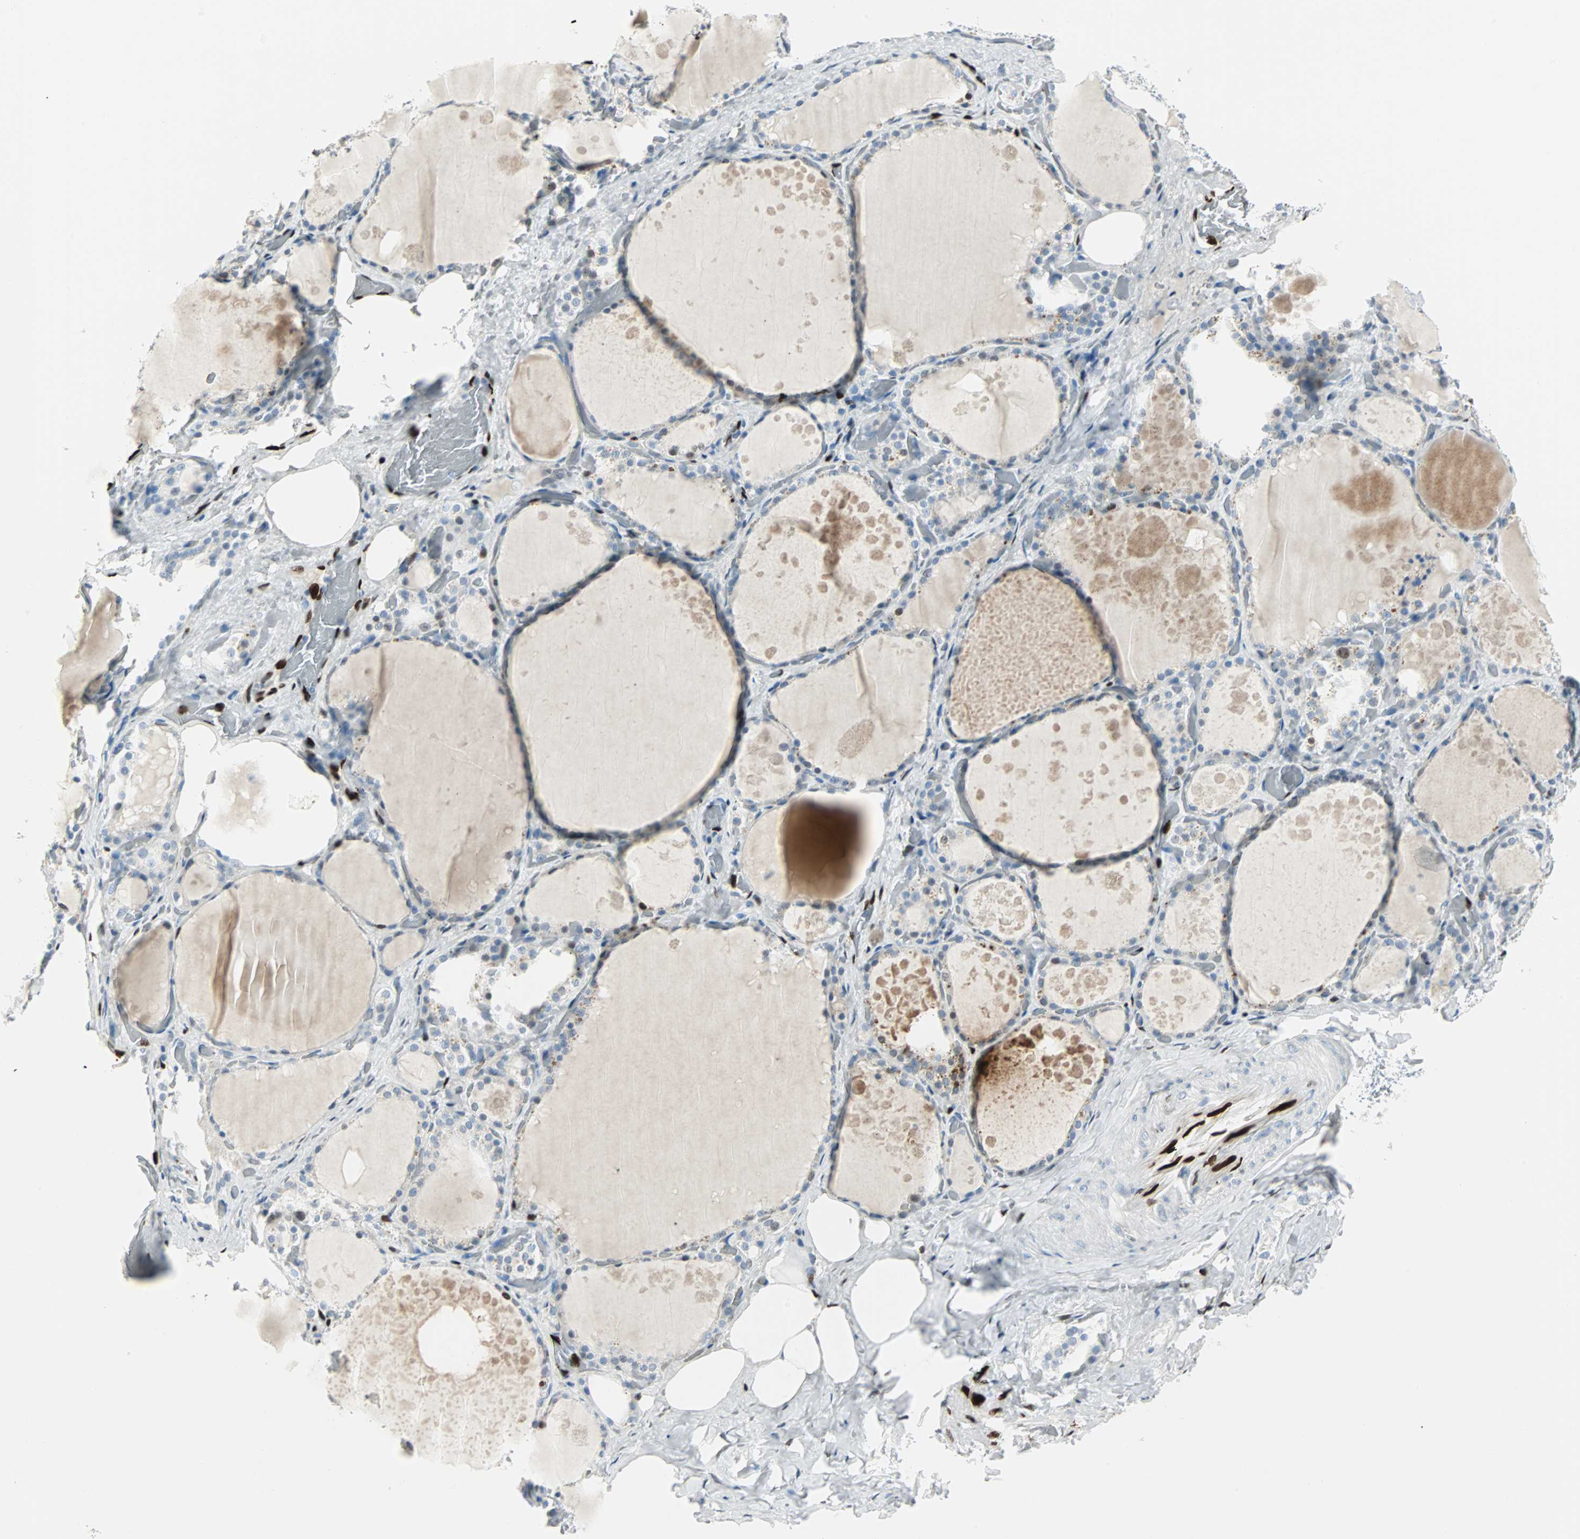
{"staining": {"intensity": "negative", "quantity": "none", "location": "none"}, "tissue": "thyroid gland", "cell_type": "Glandular cells", "image_type": "normal", "snomed": [{"axis": "morphology", "description": "Normal tissue, NOS"}, {"axis": "topography", "description": "Thyroid gland"}], "caption": "Immunohistochemistry (IHC) photomicrograph of unremarkable thyroid gland: human thyroid gland stained with DAB reveals no significant protein staining in glandular cells. (DAB immunohistochemistry visualized using brightfield microscopy, high magnification).", "gene": "IL33", "patient": {"sex": "male", "age": 61}}